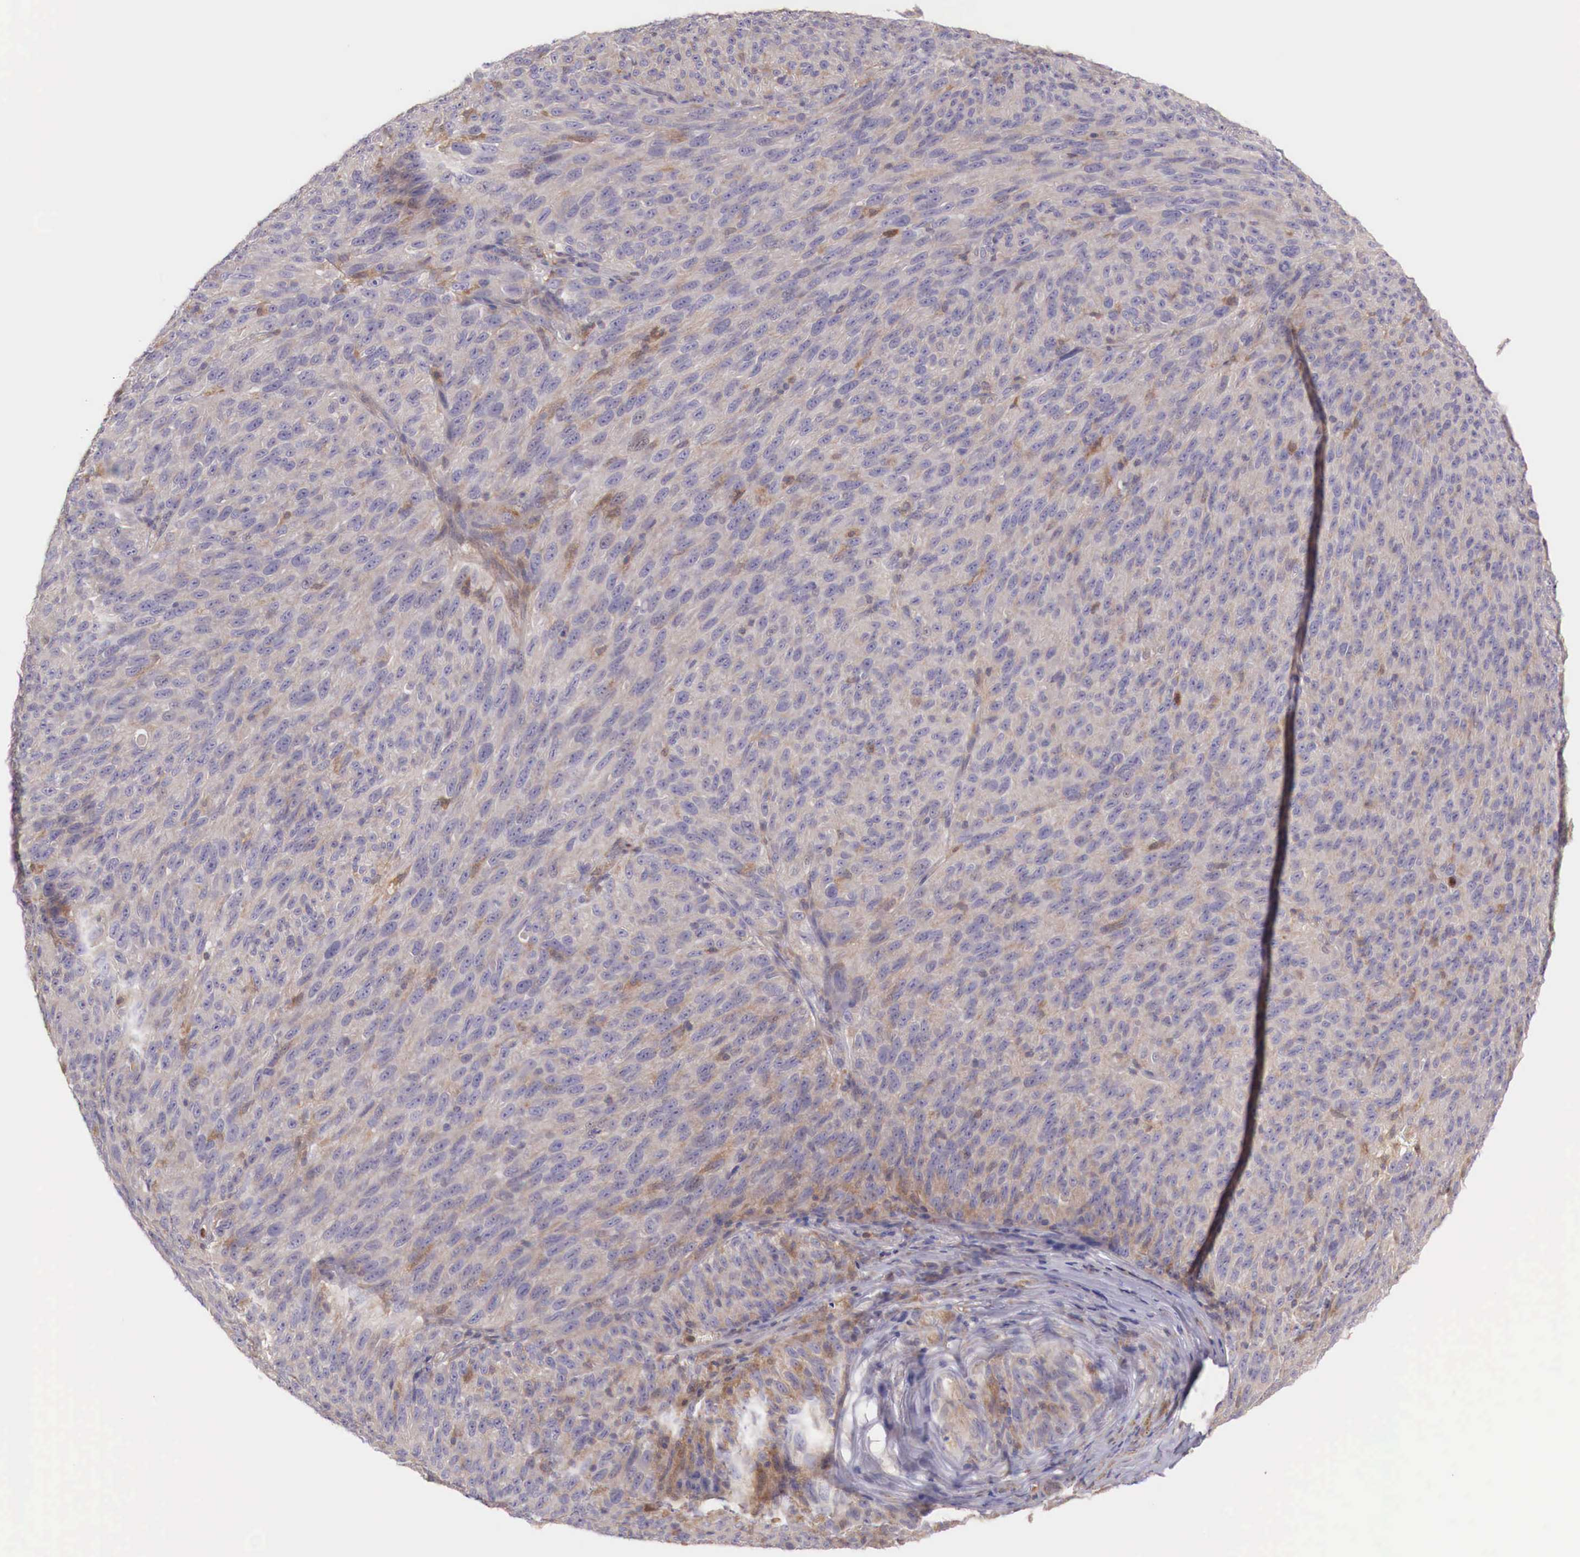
{"staining": {"intensity": "weak", "quantity": ">75%", "location": "cytoplasmic/membranous"}, "tissue": "melanoma", "cell_type": "Tumor cells", "image_type": "cancer", "snomed": [{"axis": "morphology", "description": "Malignant melanoma, NOS"}, {"axis": "topography", "description": "Skin"}], "caption": "DAB immunohistochemical staining of malignant melanoma demonstrates weak cytoplasmic/membranous protein positivity in about >75% of tumor cells. The protein is shown in brown color, while the nuclei are stained blue.", "gene": "GAB2", "patient": {"sex": "male", "age": 76}}